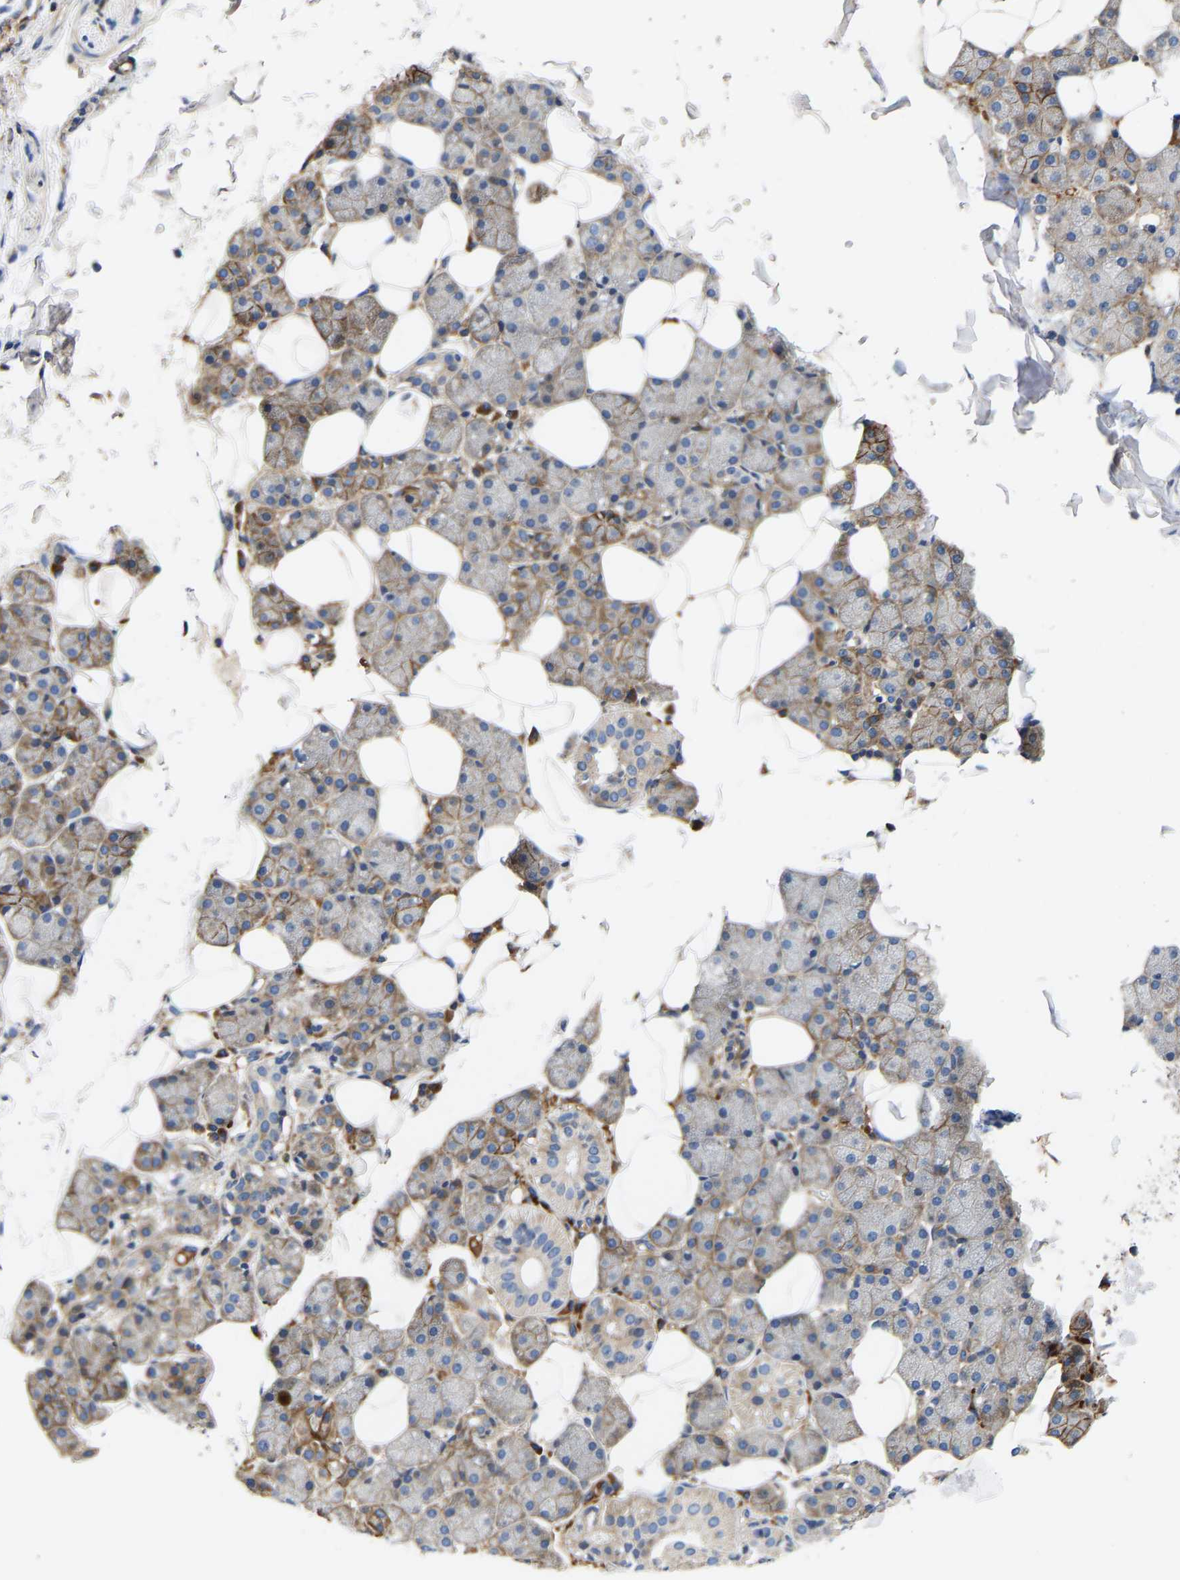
{"staining": {"intensity": "moderate", "quantity": "25%-75%", "location": "cytoplasmic/membranous"}, "tissue": "salivary gland", "cell_type": "Glandular cells", "image_type": "normal", "snomed": [{"axis": "morphology", "description": "Normal tissue, NOS"}, {"axis": "topography", "description": "Salivary gland"}], "caption": "Moderate cytoplasmic/membranous staining for a protein is appreciated in about 25%-75% of glandular cells of unremarkable salivary gland using immunohistochemistry (IHC).", "gene": "AIMP2", "patient": {"sex": "female", "age": 33}}